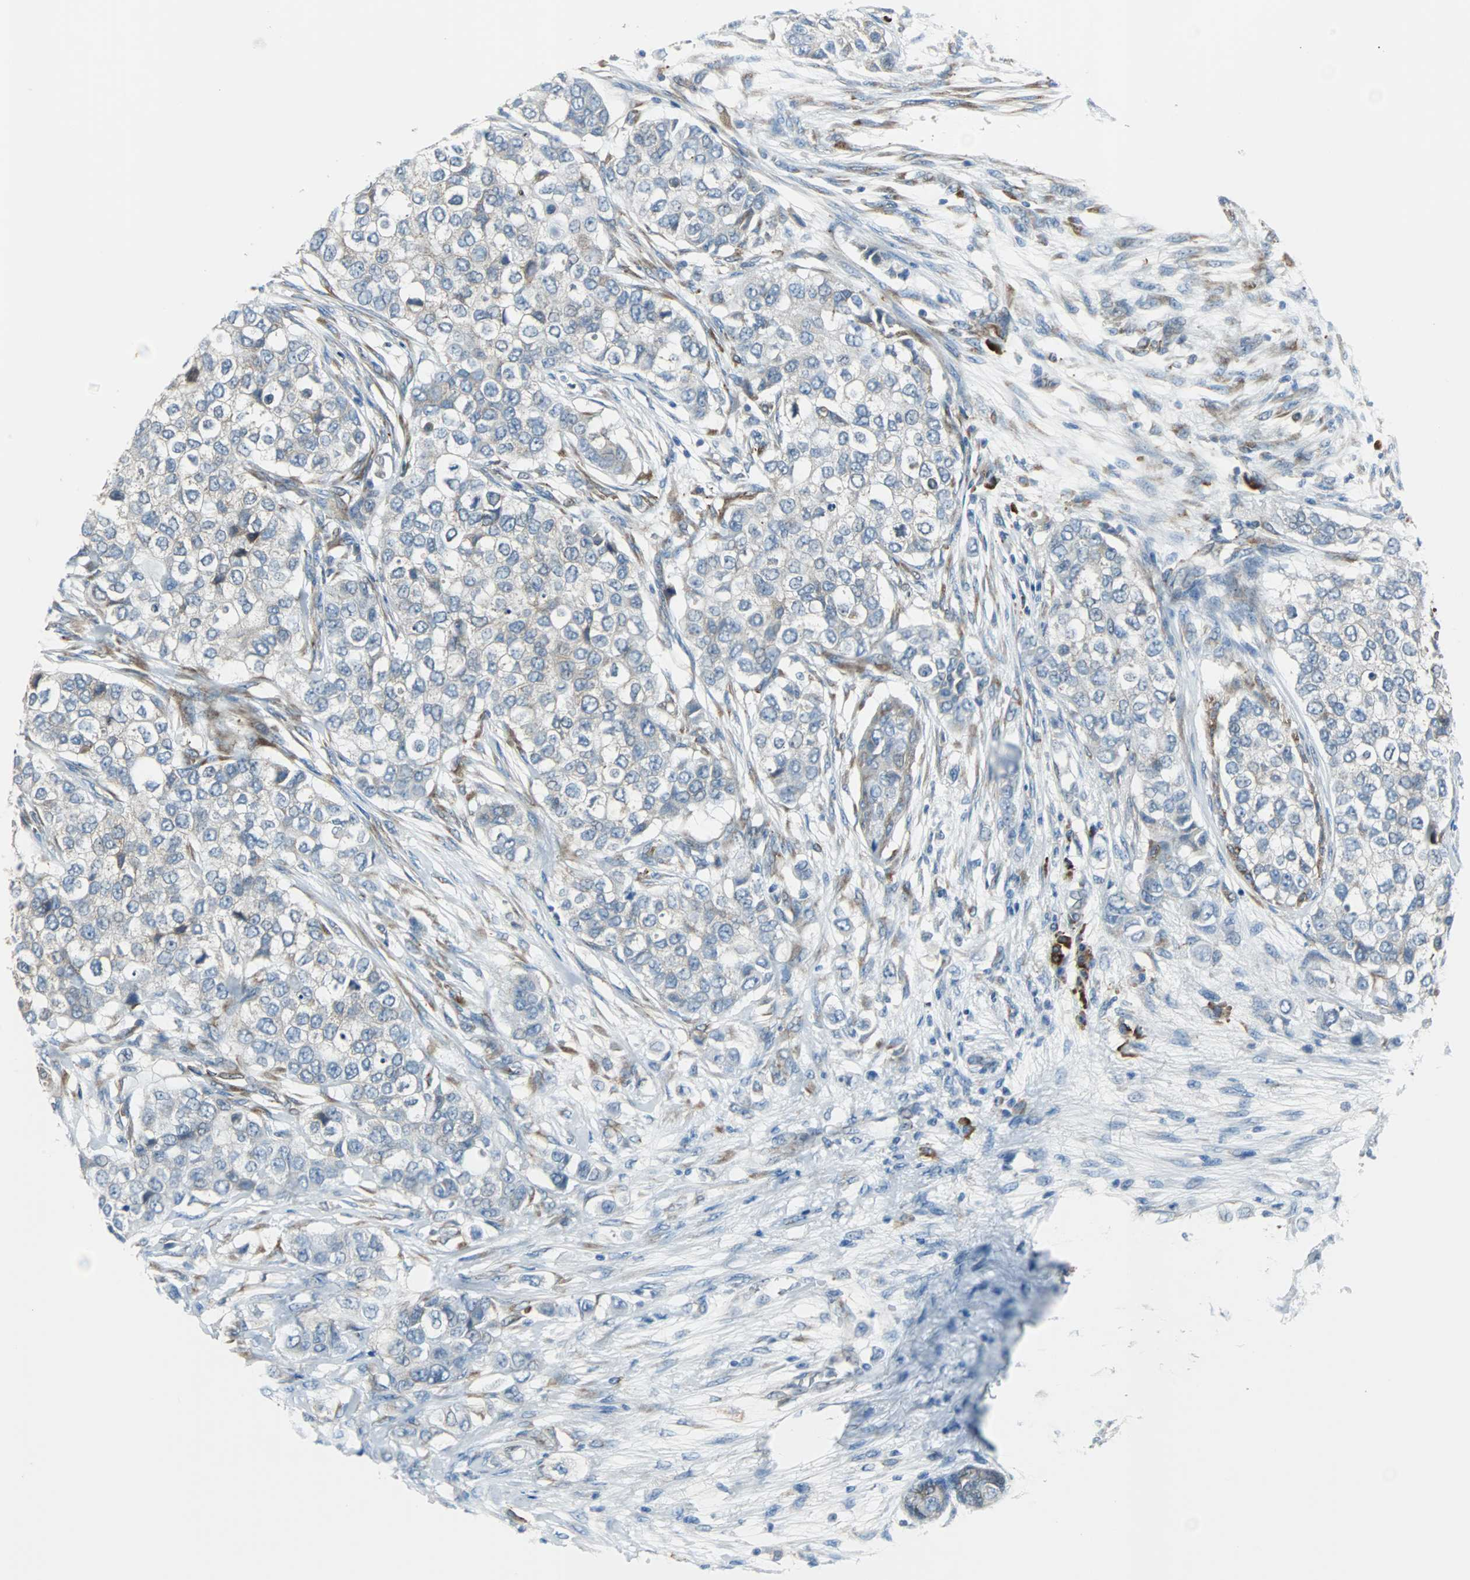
{"staining": {"intensity": "weak", "quantity": "<25%", "location": "cytoplasmic/membranous"}, "tissue": "breast cancer", "cell_type": "Tumor cells", "image_type": "cancer", "snomed": [{"axis": "morphology", "description": "Normal tissue, NOS"}, {"axis": "morphology", "description": "Duct carcinoma"}, {"axis": "topography", "description": "Breast"}], "caption": "Breast invasive ductal carcinoma was stained to show a protein in brown. There is no significant positivity in tumor cells.", "gene": "PDIA4", "patient": {"sex": "female", "age": 49}}